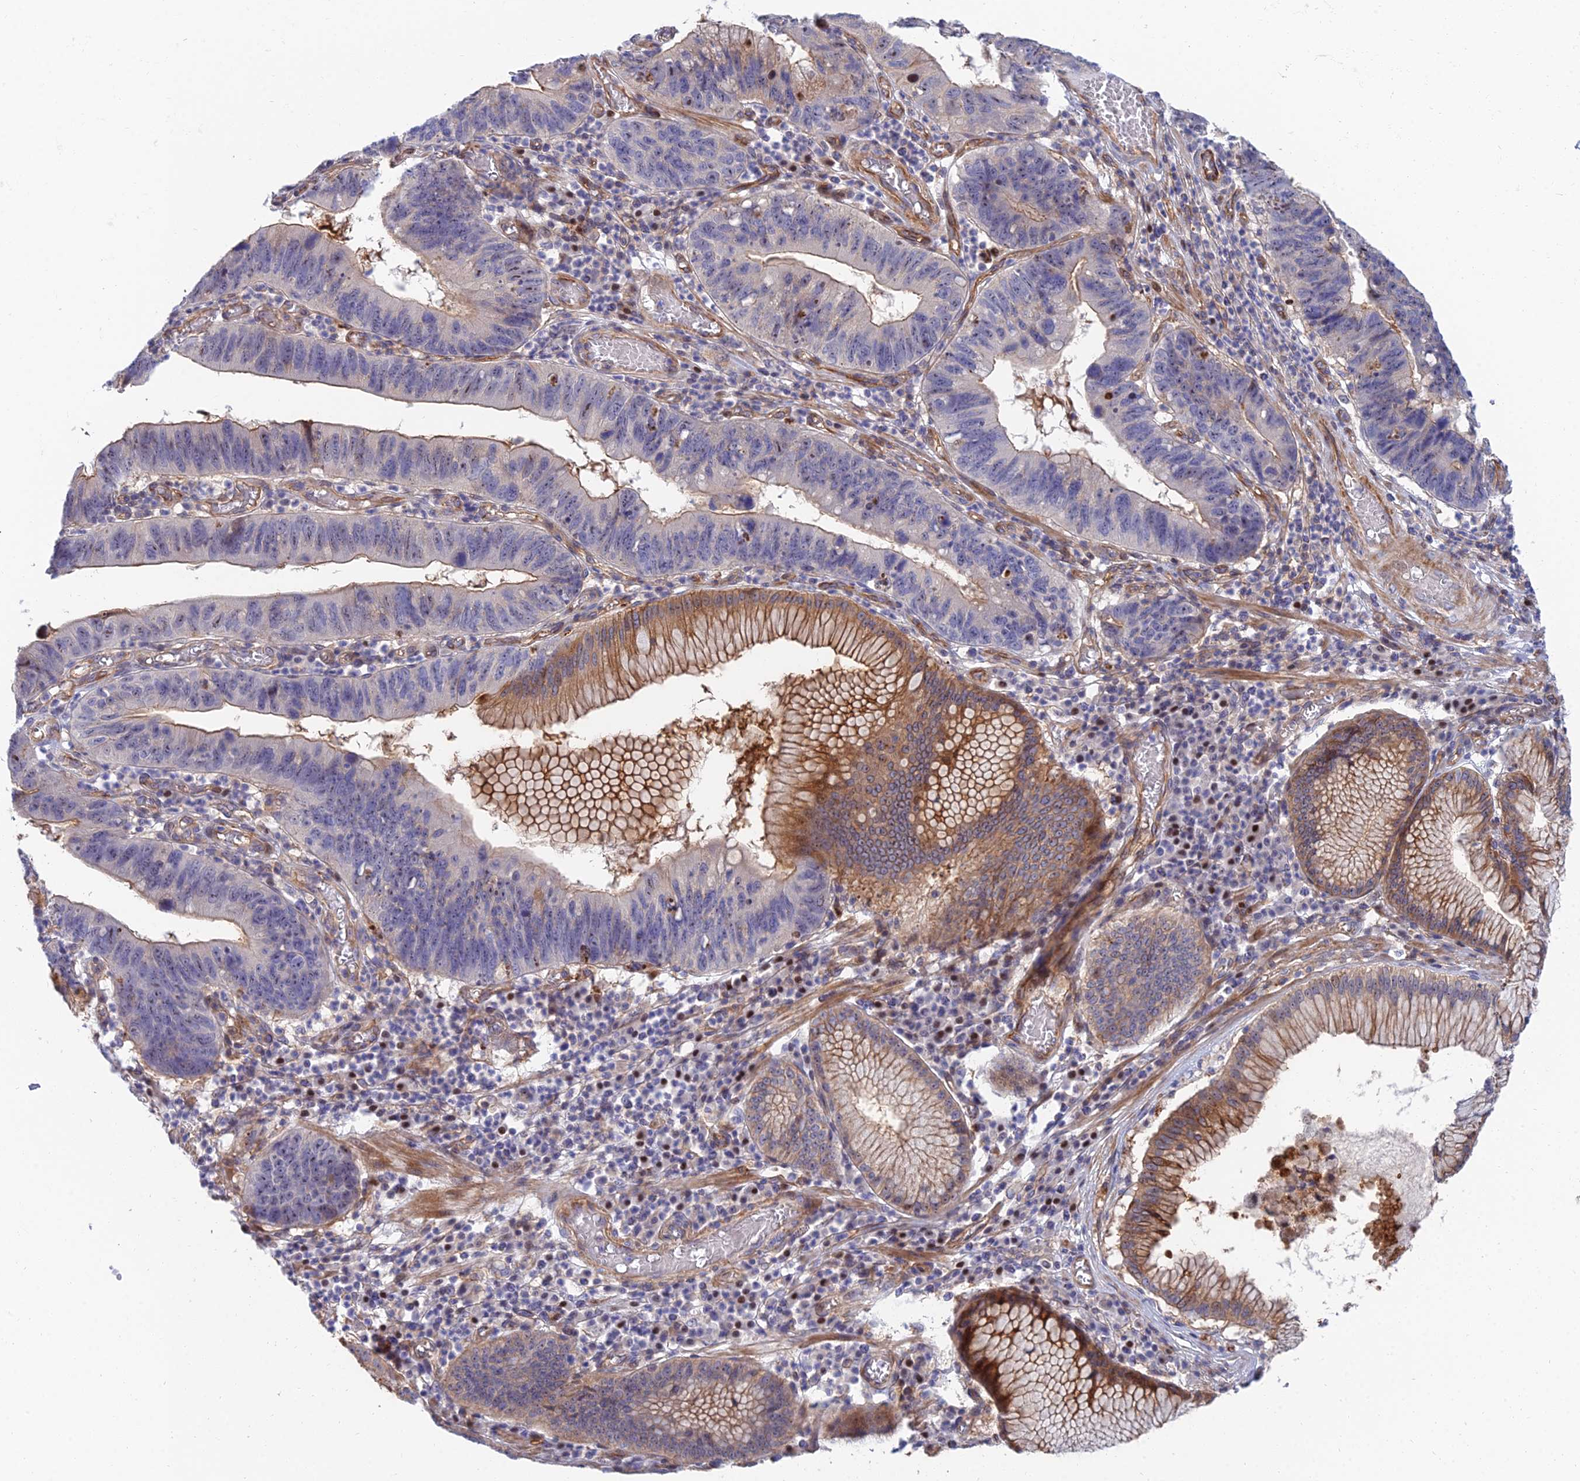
{"staining": {"intensity": "negative", "quantity": "none", "location": "none"}, "tissue": "stomach cancer", "cell_type": "Tumor cells", "image_type": "cancer", "snomed": [{"axis": "morphology", "description": "Adenocarcinoma, NOS"}, {"axis": "topography", "description": "Stomach"}], "caption": "DAB (3,3'-diaminobenzidine) immunohistochemical staining of human stomach cancer (adenocarcinoma) exhibits no significant staining in tumor cells.", "gene": "TRIM43B", "patient": {"sex": "male", "age": 59}}